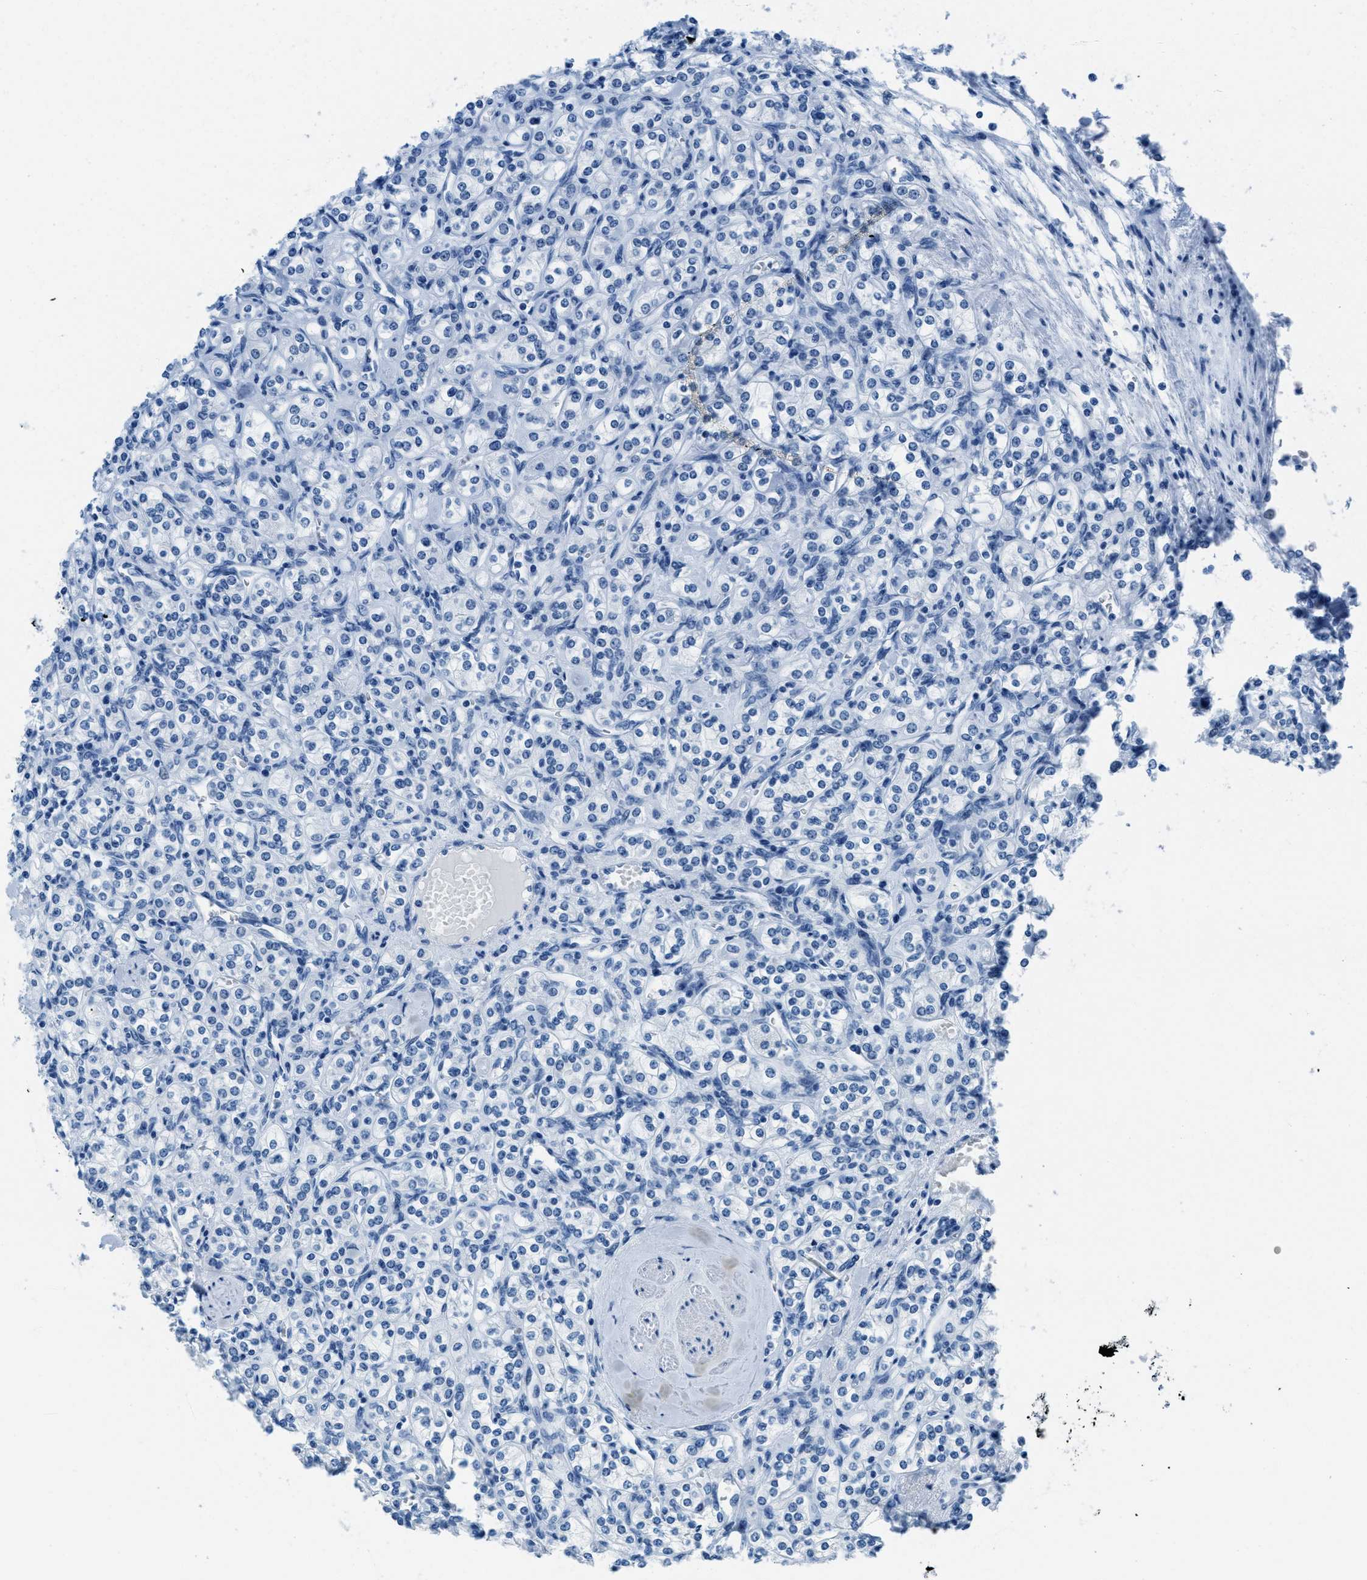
{"staining": {"intensity": "negative", "quantity": "none", "location": "none"}, "tissue": "renal cancer", "cell_type": "Tumor cells", "image_type": "cancer", "snomed": [{"axis": "morphology", "description": "Adenocarcinoma, NOS"}, {"axis": "topography", "description": "Kidney"}], "caption": "High power microscopy micrograph of an IHC histopathology image of renal adenocarcinoma, revealing no significant expression in tumor cells.", "gene": "PLA2G2A", "patient": {"sex": "male", "age": 77}}